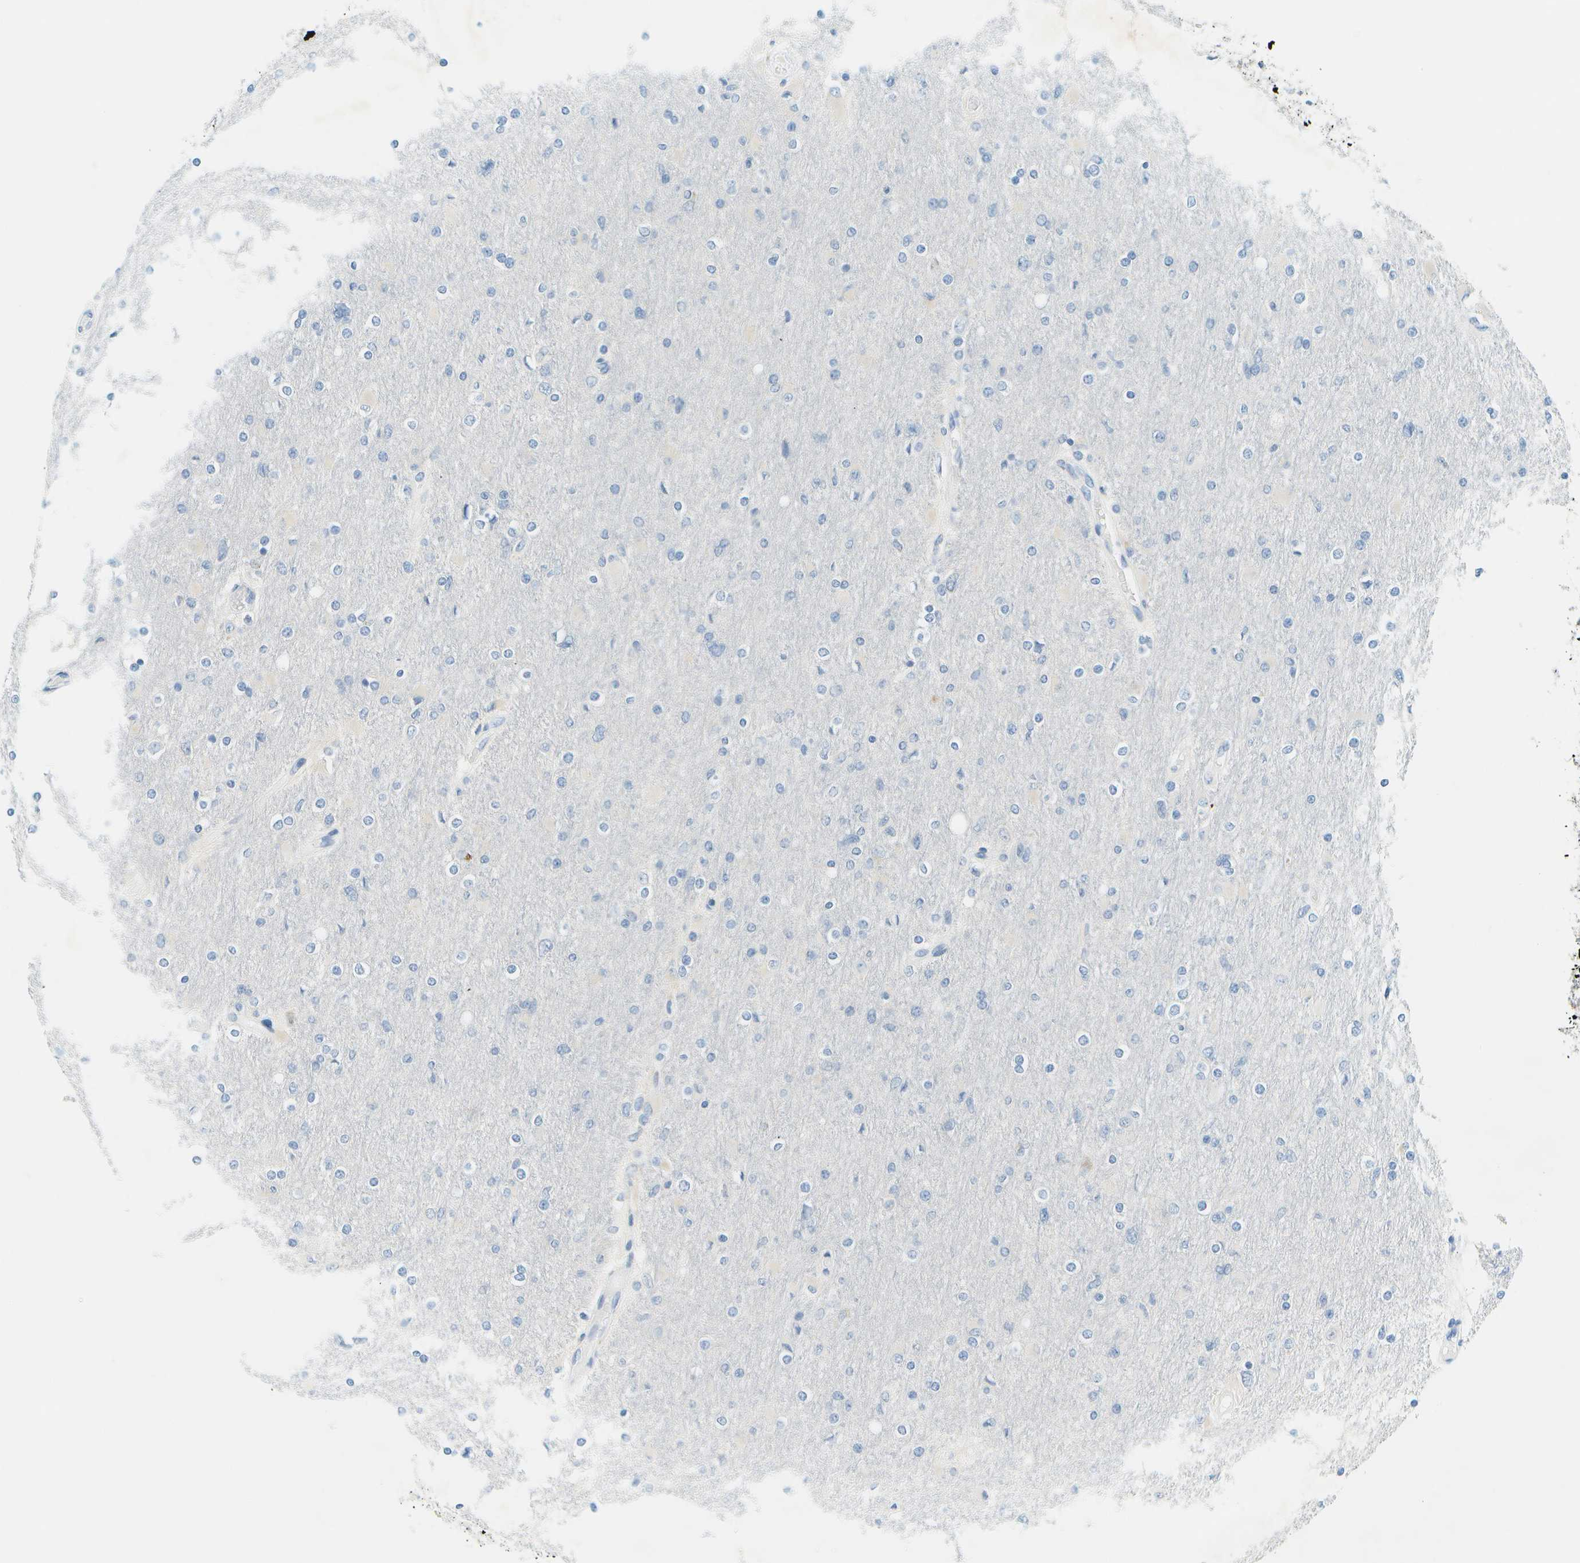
{"staining": {"intensity": "negative", "quantity": "none", "location": "none"}, "tissue": "glioma", "cell_type": "Tumor cells", "image_type": "cancer", "snomed": [{"axis": "morphology", "description": "Glioma, malignant, High grade"}, {"axis": "topography", "description": "Cerebral cortex"}], "caption": "Protein analysis of glioma demonstrates no significant expression in tumor cells.", "gene": "SMYD5", "patient": {"sex": "female", "age": 36}}